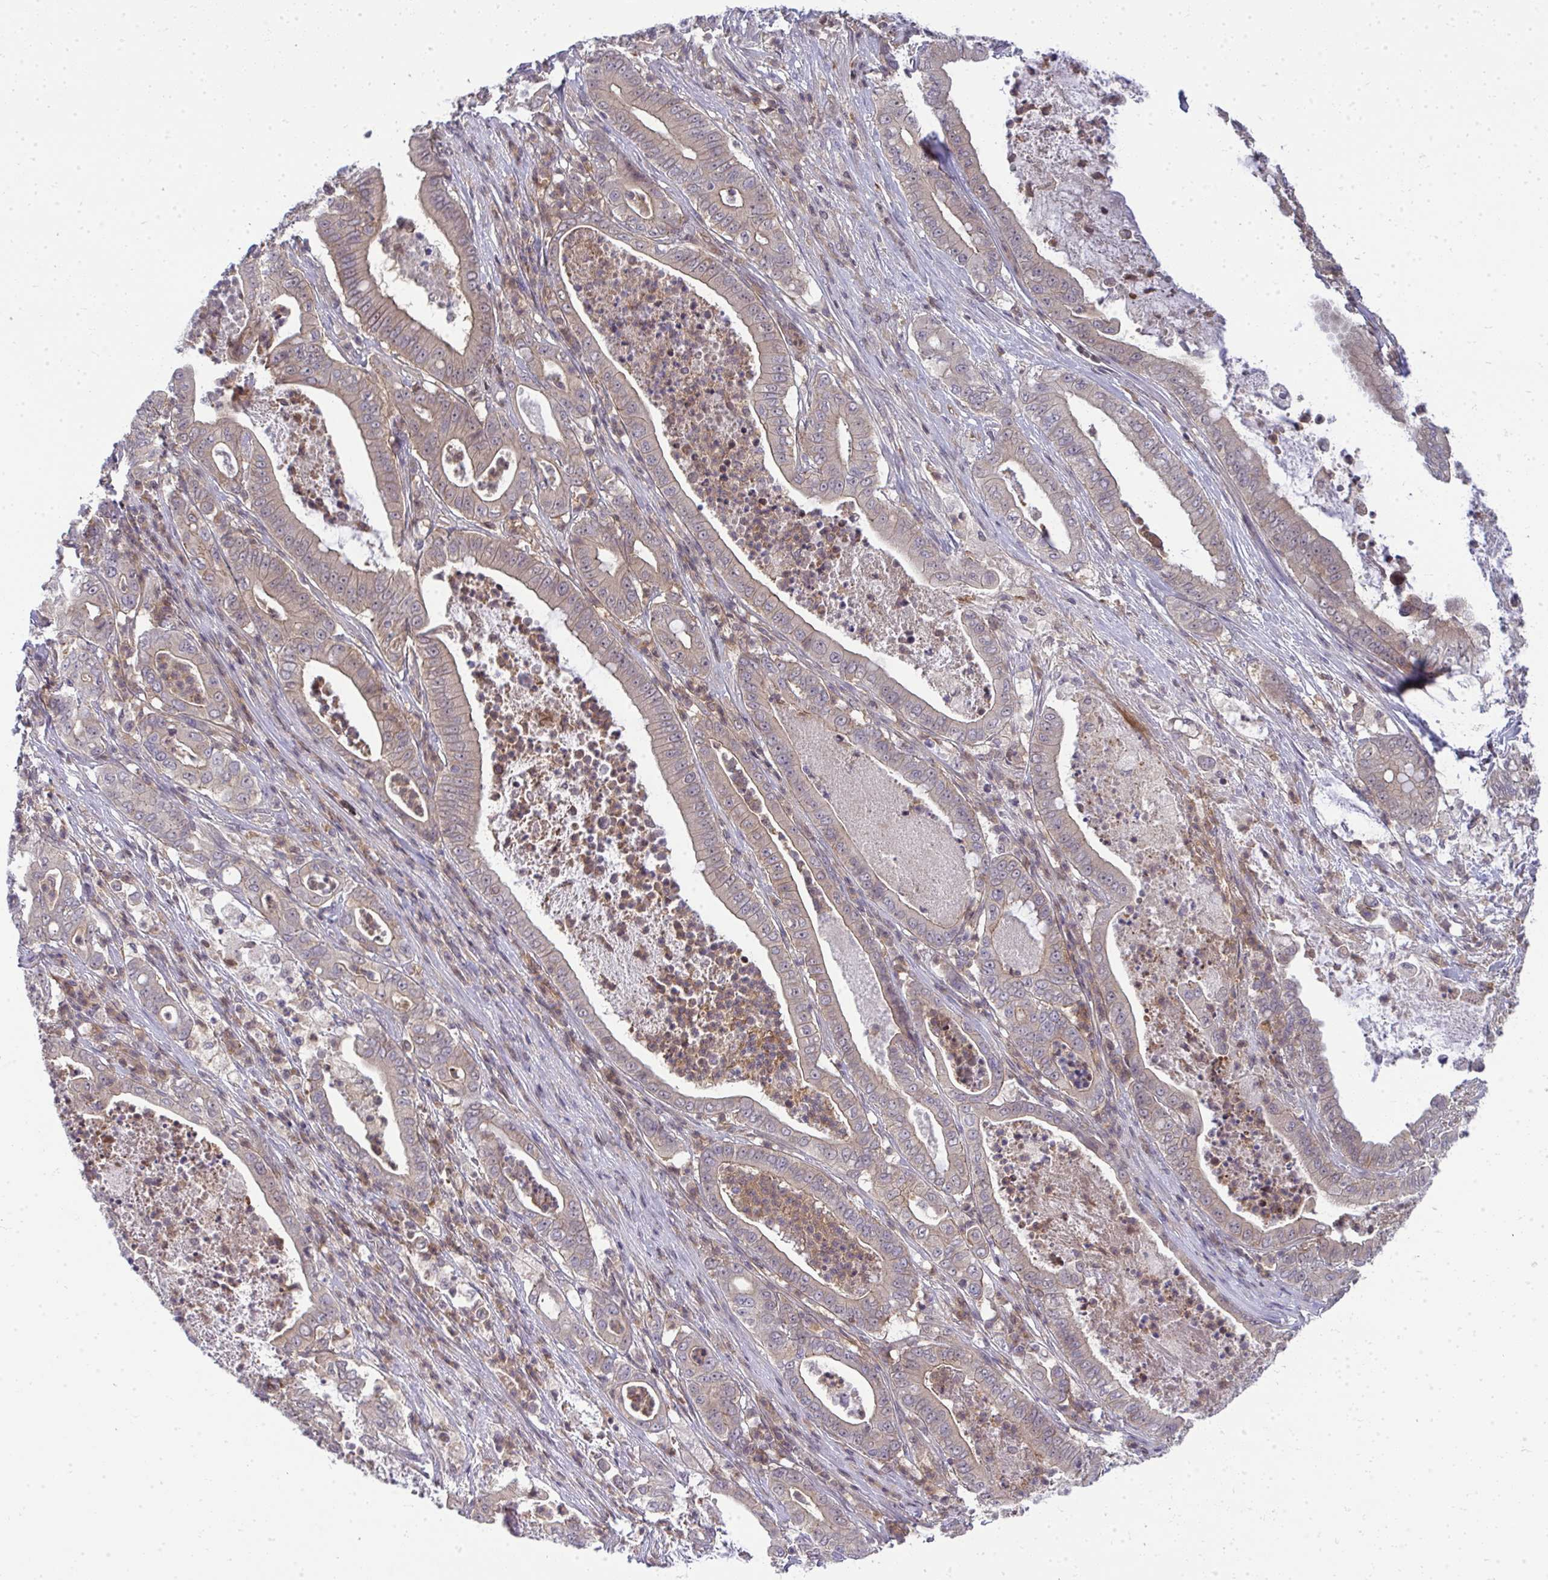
{"staining": {"intensity": "weak", "quantity": "25%-75%", "location": "cytoplasmic/membranous"}, "tissue": "pancreatic cancer", "cell_type": "Tumor cells", "image_type": "cancer", "snomed": [{"axis": "morphology", "description": "Adenocarcinoma, NOS"}, {"axis": "topography", "description": "Pancreas"}], "caption": "A high-resolution image shows immunohistochemistry staining of adenocarcinoma (pancreatic), which reveals weak cytoplasmic/membranous expression in approximately 25%-75% of tumor cells. The protein is stained brown, and the nuclei are stained in blue (DAB IHC with brightfield microscopy, high magnification).", "gene": "HDHD2", "patient": {"sex": "male", "age": 71}}